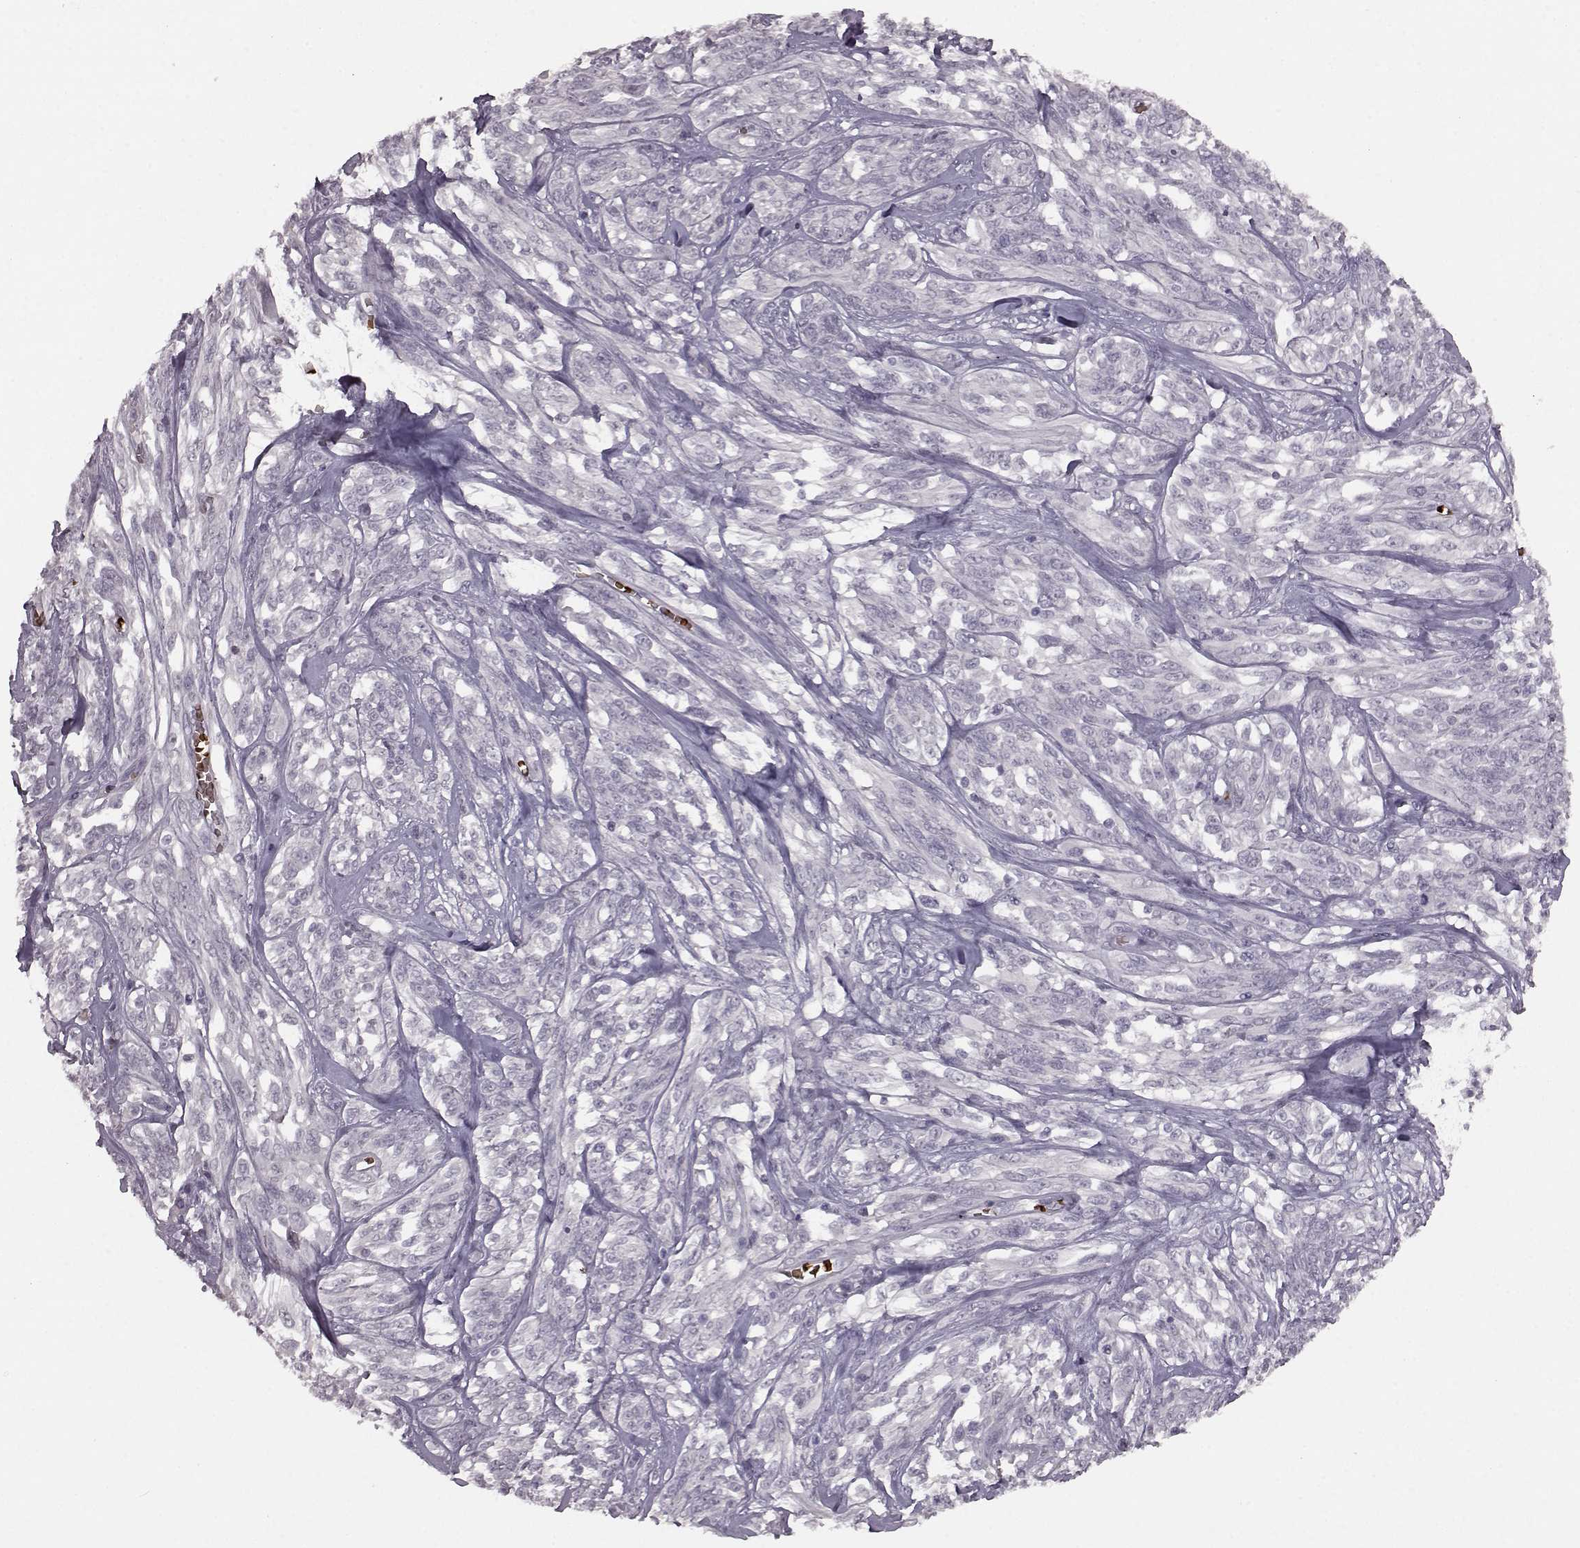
{"staining": {"intensity": "negative", "quantity": "none", "location": "none"}, "tissue": "melanoma", "cell_type": "Tumor cells", "image_type": "cancer", "snomed": [{"axis": "morphology", "description": "Malignant melanoma, NOS"}, {"axis": "topography", "description": "Skin"}], "caption": "An image of malignant melanoma stained for a protein shows no brown staining in tumor cells.", "gene": "PROP1", "patient": {"sex": "female", "age": 91}}